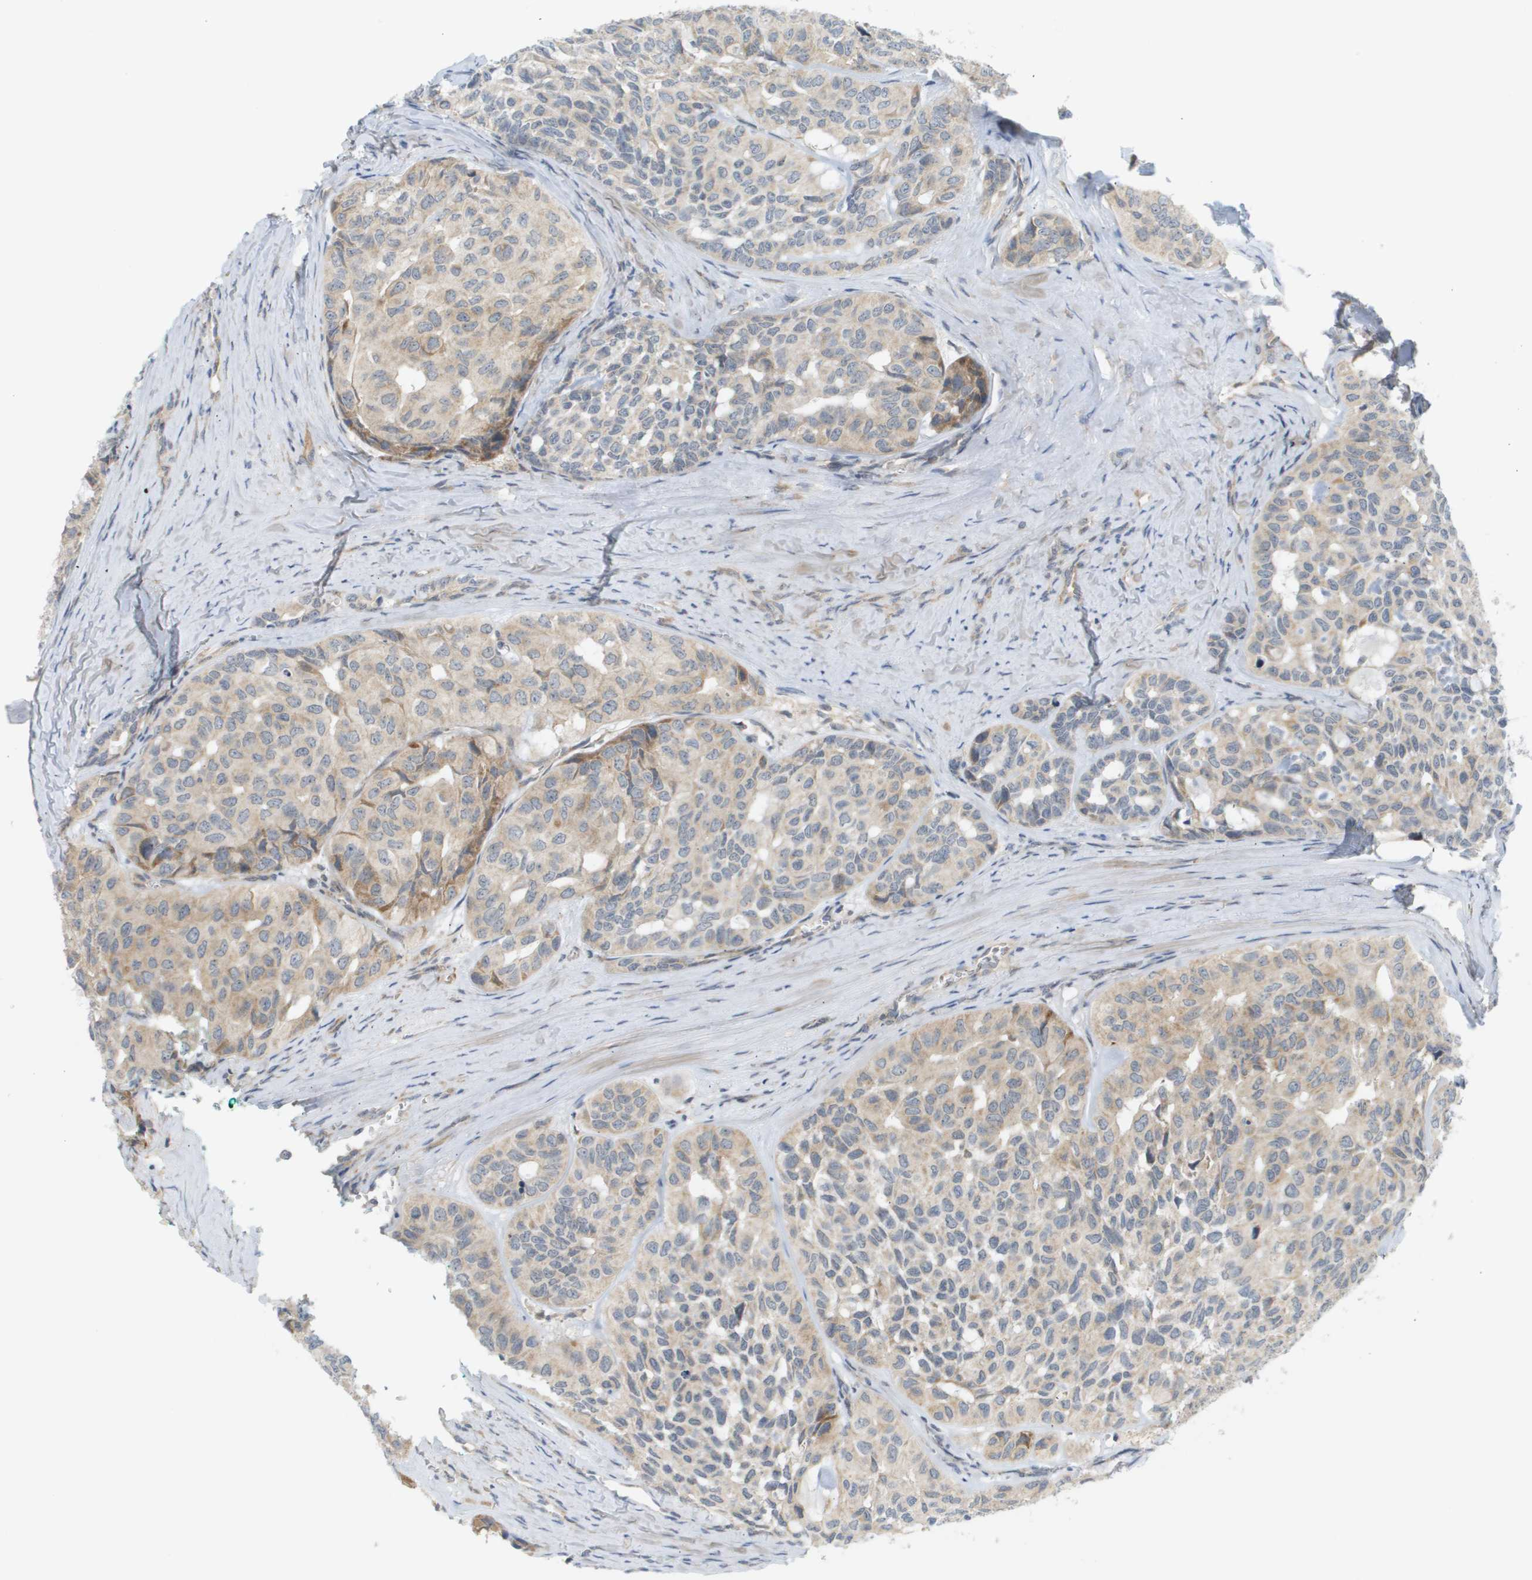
{"staining": {"intensity": "weak", "quantity": "25%-75%", "location": "cytoplasmic/membranous"}, "tissue": "head and neck cancer", "cell_type": "Tumor cells", "image_type": "cancer", "snomed": [{"axis": "morphology", "description": "Adenocarcinoma, NOS"}, {"axis": "topography", "description": "Salivary gland, NOS"}, {"axis": "topography", "description": "Head-Neck"}], "caption": "Human adenocarcinoma (head and neck) stained with a brown dye reveals weak cytoplasmic/membranous positive positivity in about 25%-75% of tumor cells.", "gene": "PROC", "patient": {"sex": "female", "age": 76}}